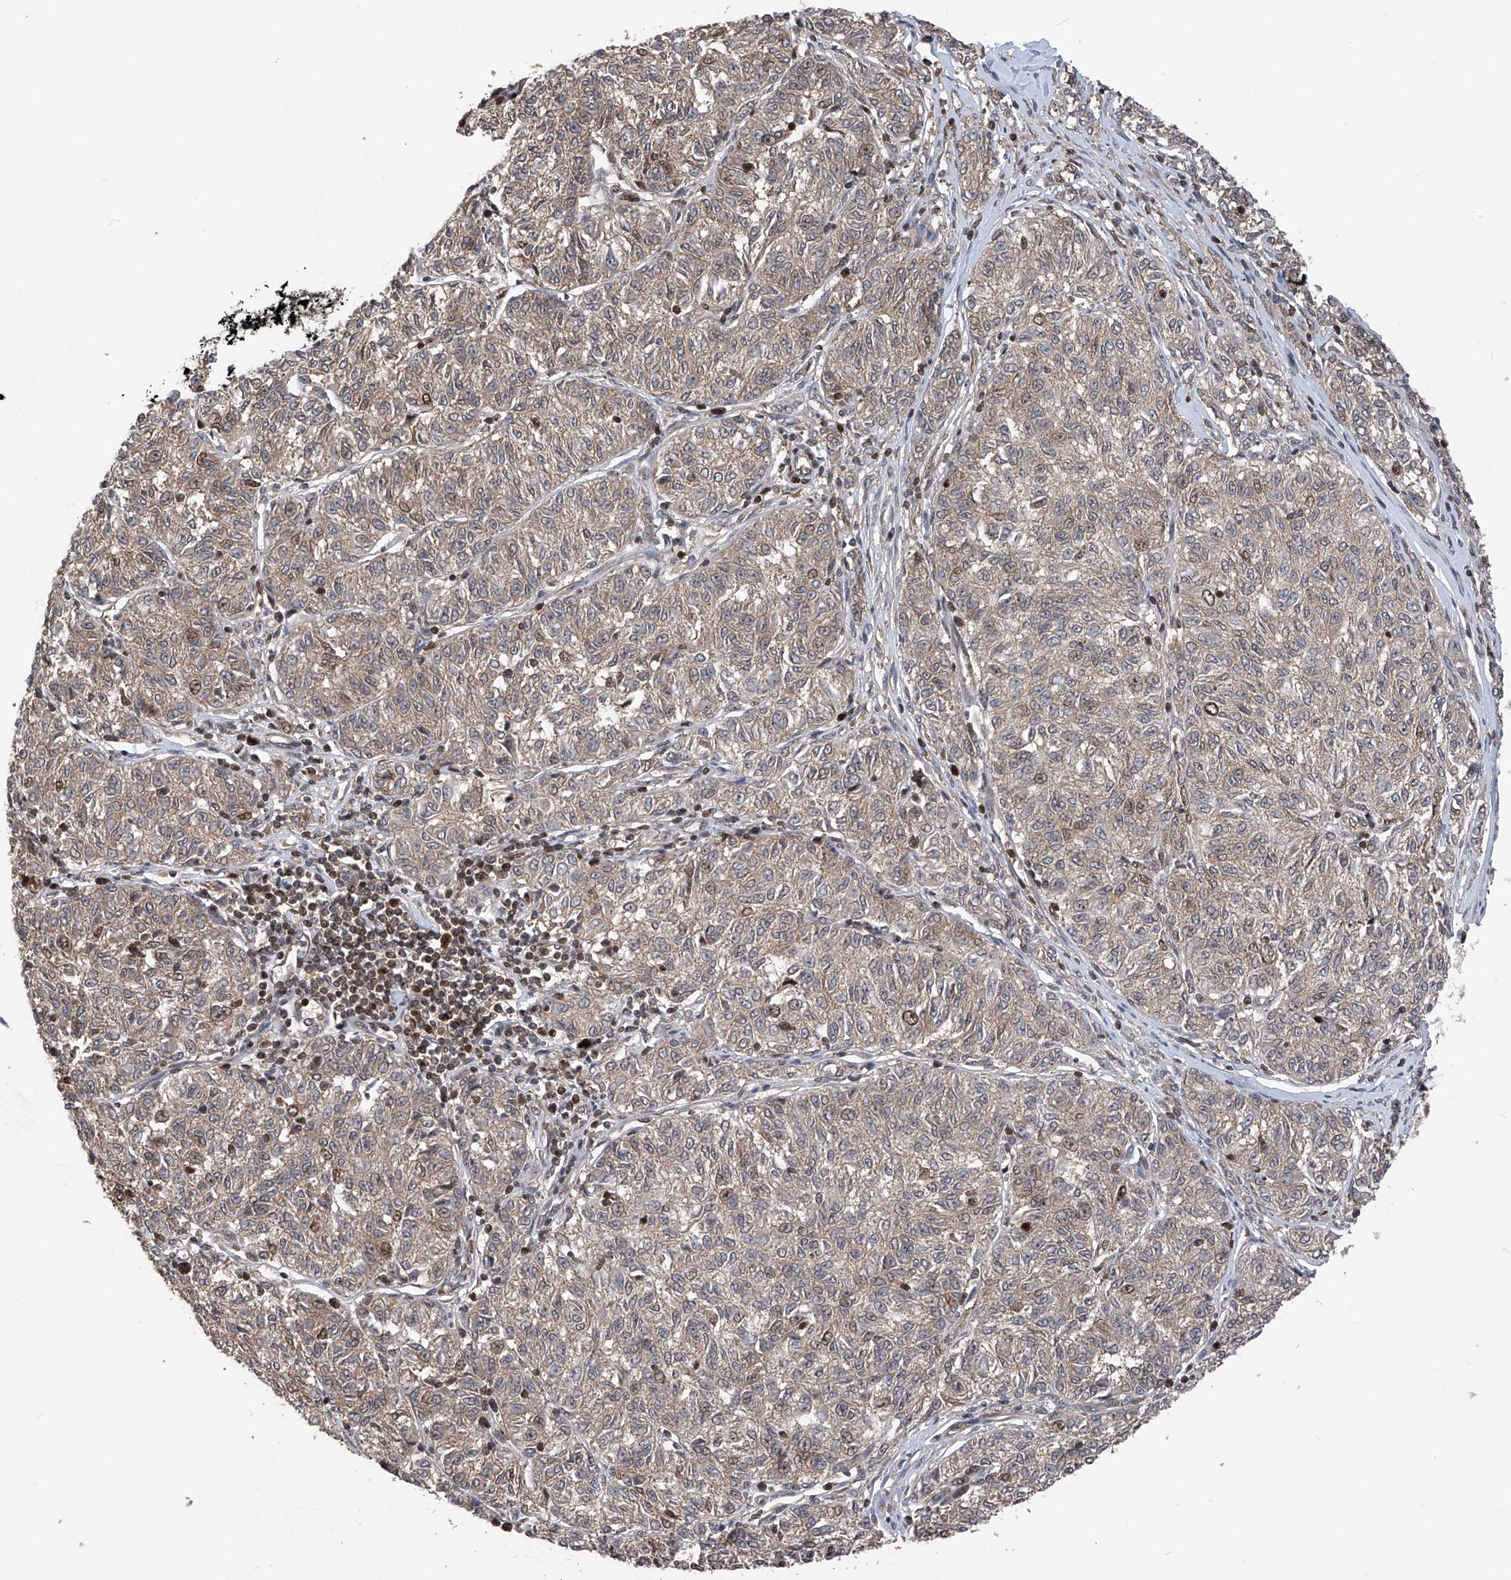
{"staining": {"intensity": "weak", "quantity": "<25%", "location": "nuclear"}, "tissue": "melanoma", "cell_type": "Tumor cells", "image_type": "cancer", "snomed": [{"axis": "morphology", "description": "Malignant melanoma, NOS"}, {"axis": "topography", "description": "Skin"}], "caption": "There is no significant expression in tumor cells of melanoma.", "gene": "DNAJC9", "patient": {"sex": "female", "age": 72}}